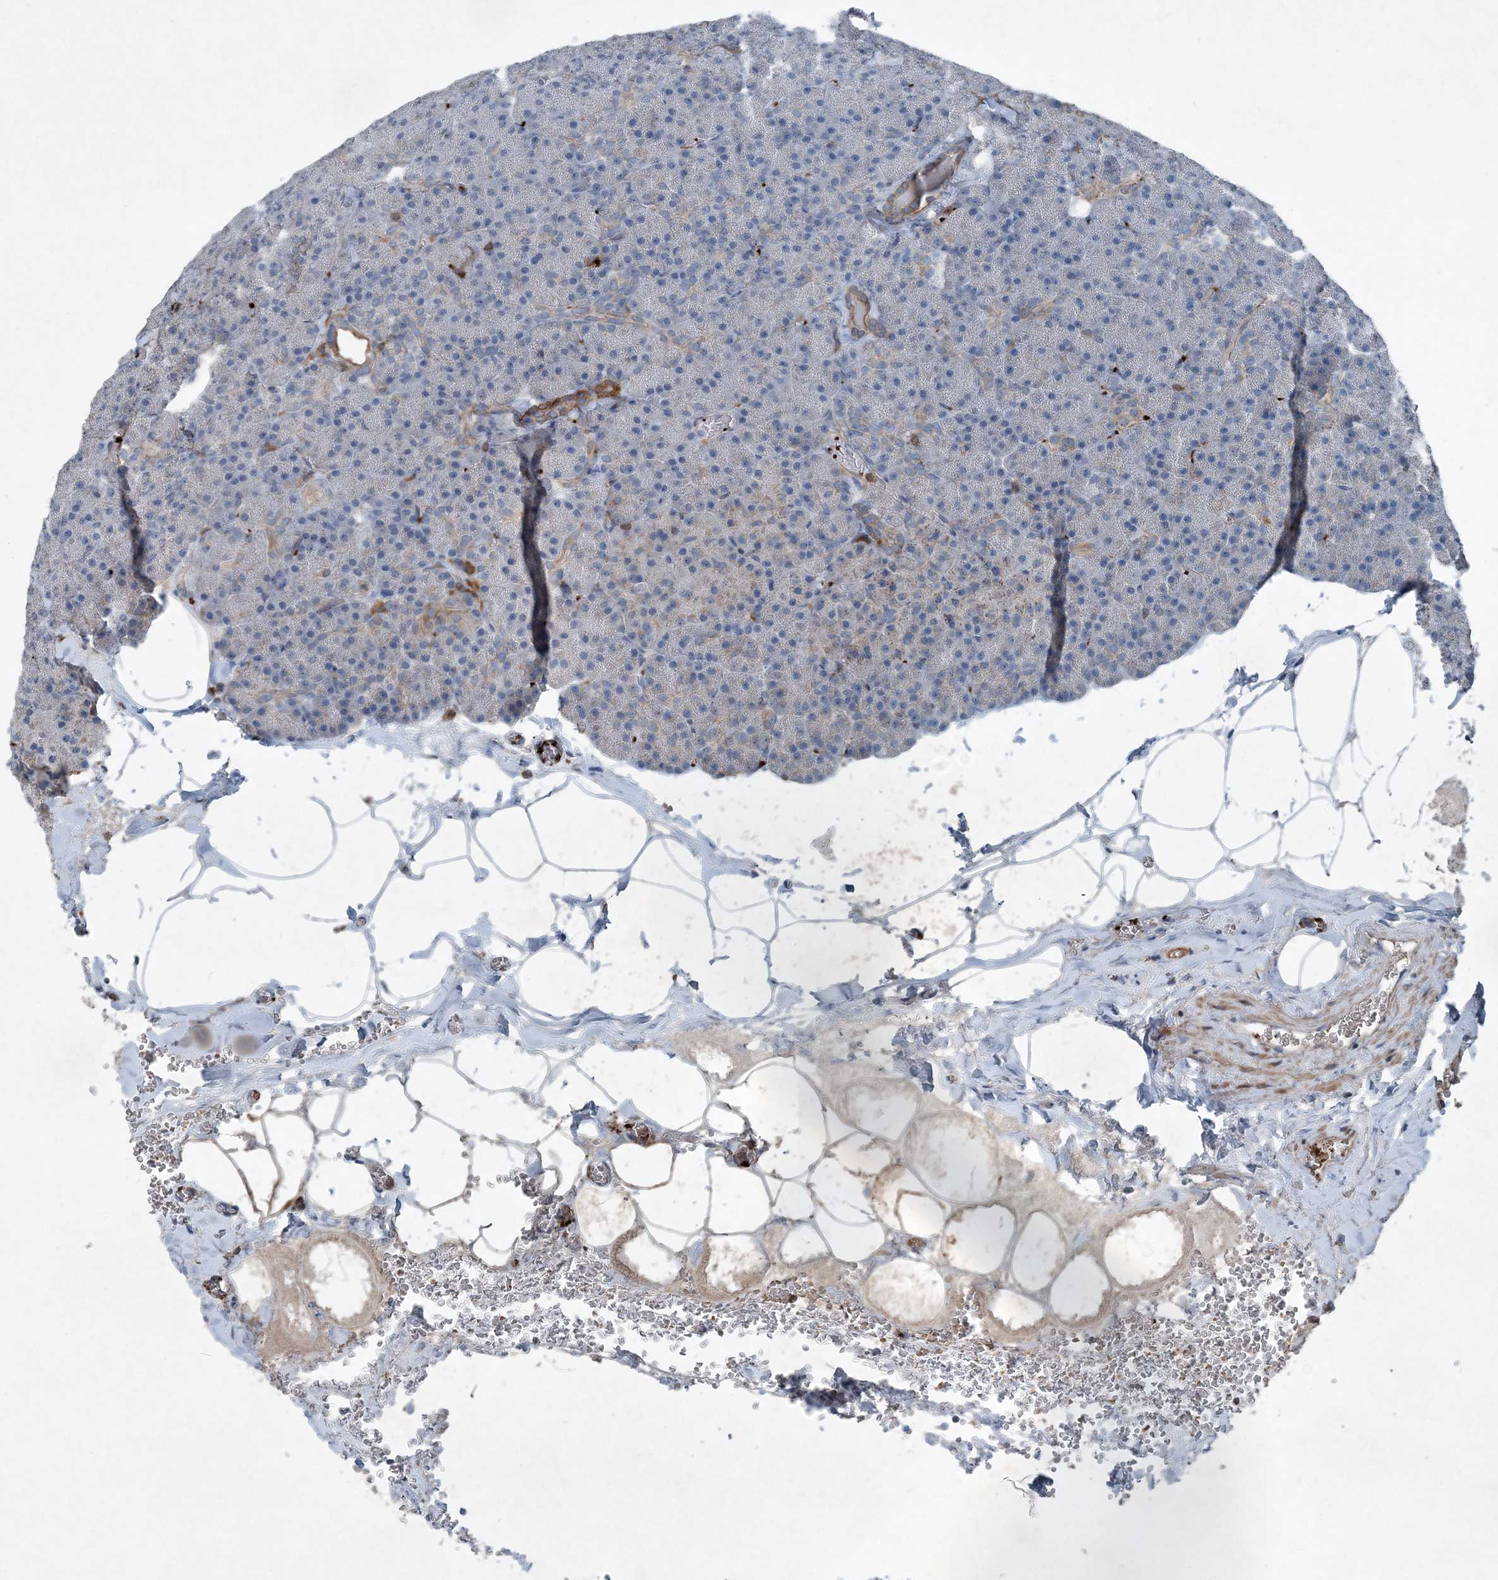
{"staining": {"intensity": "moderate", "quantity": "<25%", "location": "cytoplasmic/membranous"}, "tissue": "pancreas", "cell_type": "Exocrine glandular cells", "image_type": "normal", "snomed": [{"axis": "morphology", "description": "Normal tissue, NOS"}, {"axis": "morphology", "description": "Carcinoid, malignant, NOS"}, {"axis": "topography", "description": "Pancreas"}], "caption": "Protein expression analysis of unremarkable pancreas exhibits moderate cytoplasmic/membranous positivity in about <25% of exocrine glandular cells.", "gene": "DGUOK", "patient": {"sex": "female", "age": 35}}